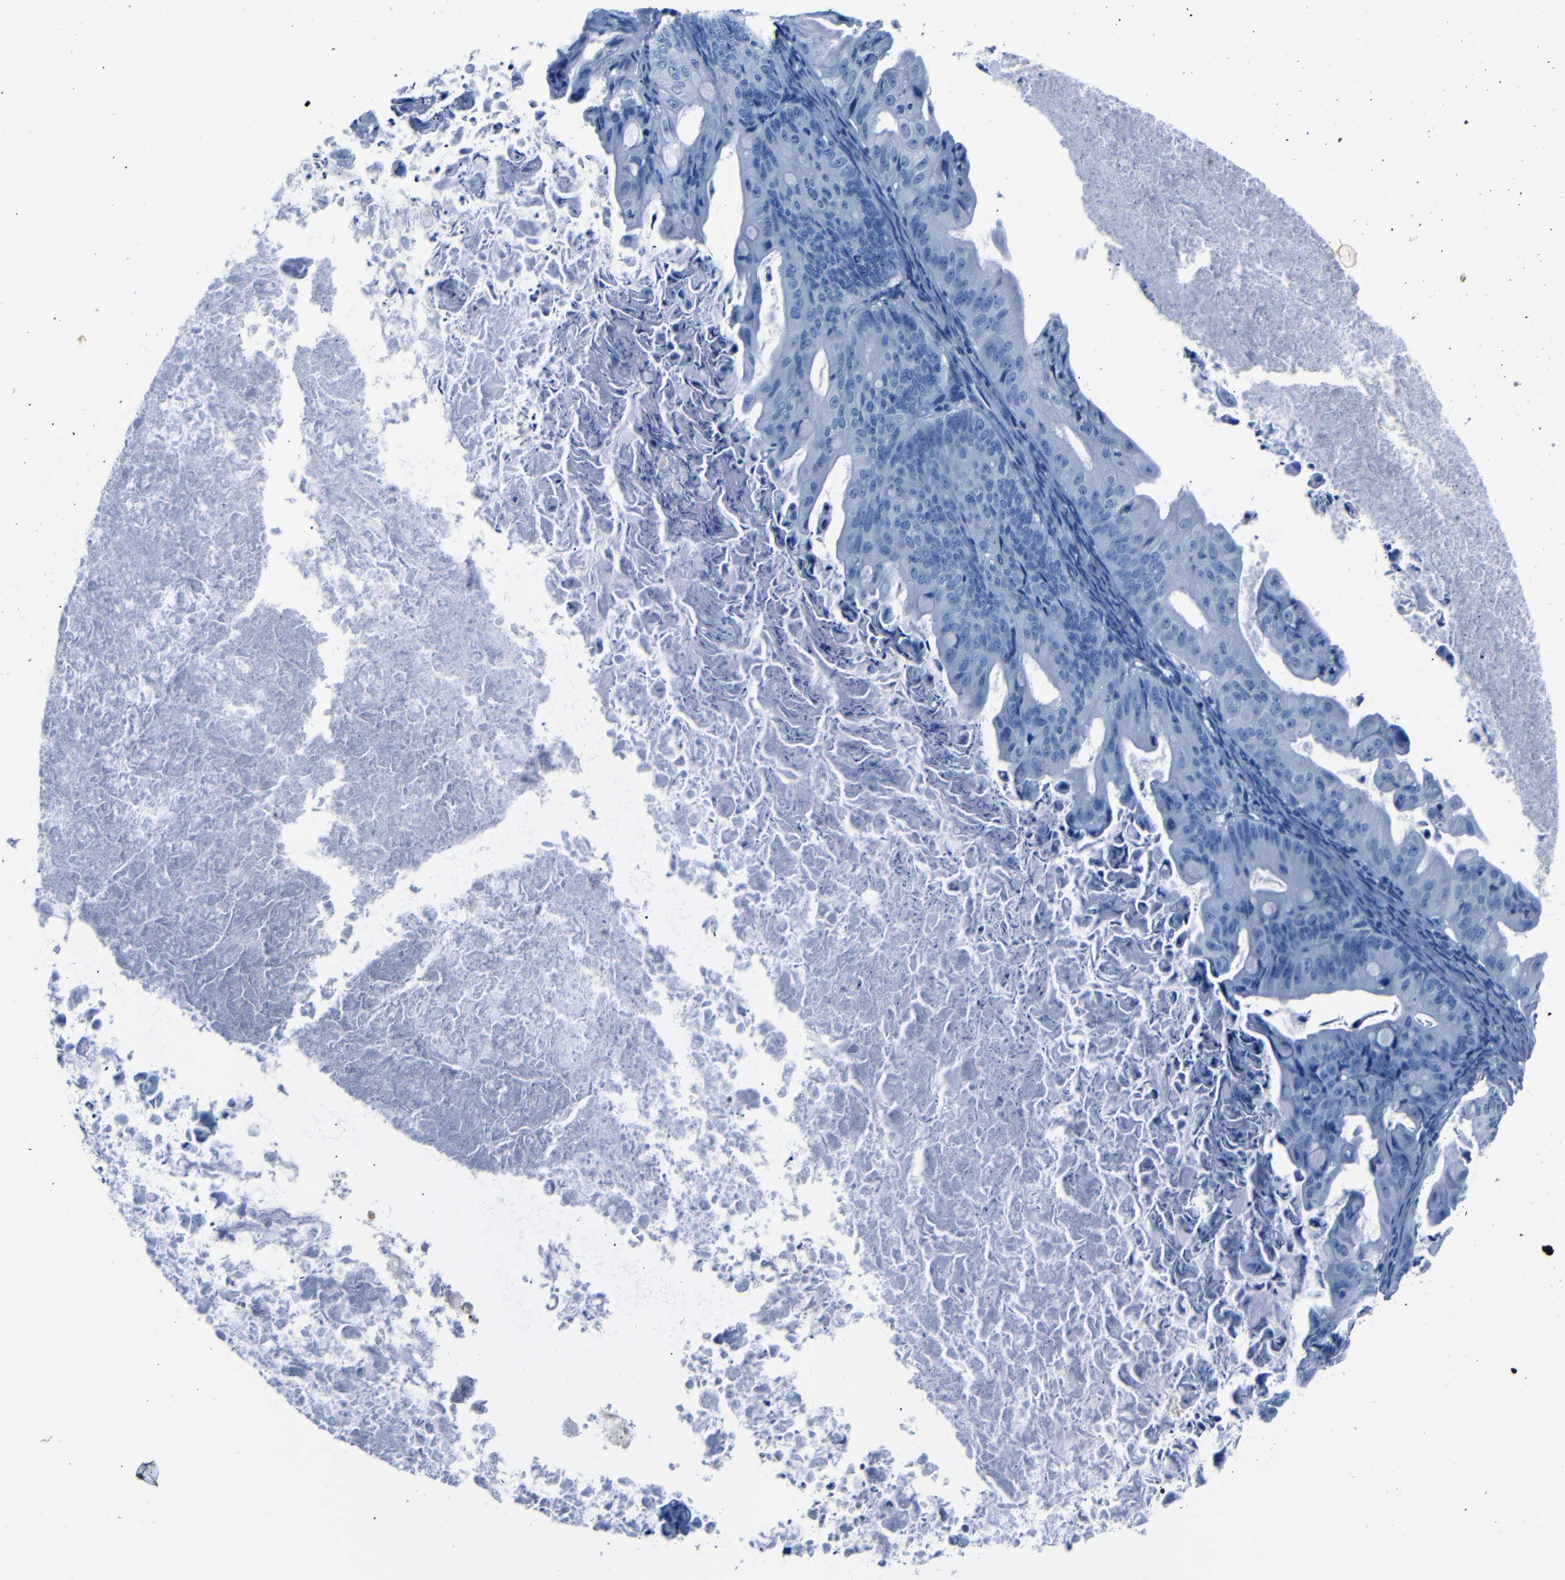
{"staining": {"intensity": "negative", "quantity": "none", "location": "none"}, "tissue": "ovarian cancer", "cell_type": "Tumor cells", "image_type": "cancer", "snomed": [{"axis": "morphology", "description": "Cystadenocarcinoma, mucinous, NOS"}, {"axis": "topography", "description": "Ovary"}], "caption": "High magnification brightfield microscopy of mucinous cystadenocarcinoma (ovarian) stained with DAB (3,3'-diaminobenzidine) (brown) and counterstained with hematoxylin (blue): tumor cells show no significant expression. The staining was performed using DAB (3,3'-diaminobenzidine) to visualize the protein expression in brown, while the nuclei were stained in blue with hematoxylin (Magnification: 20x).", "gene": "CLDN11", "patient": {"sex": "female", "age": 37}}